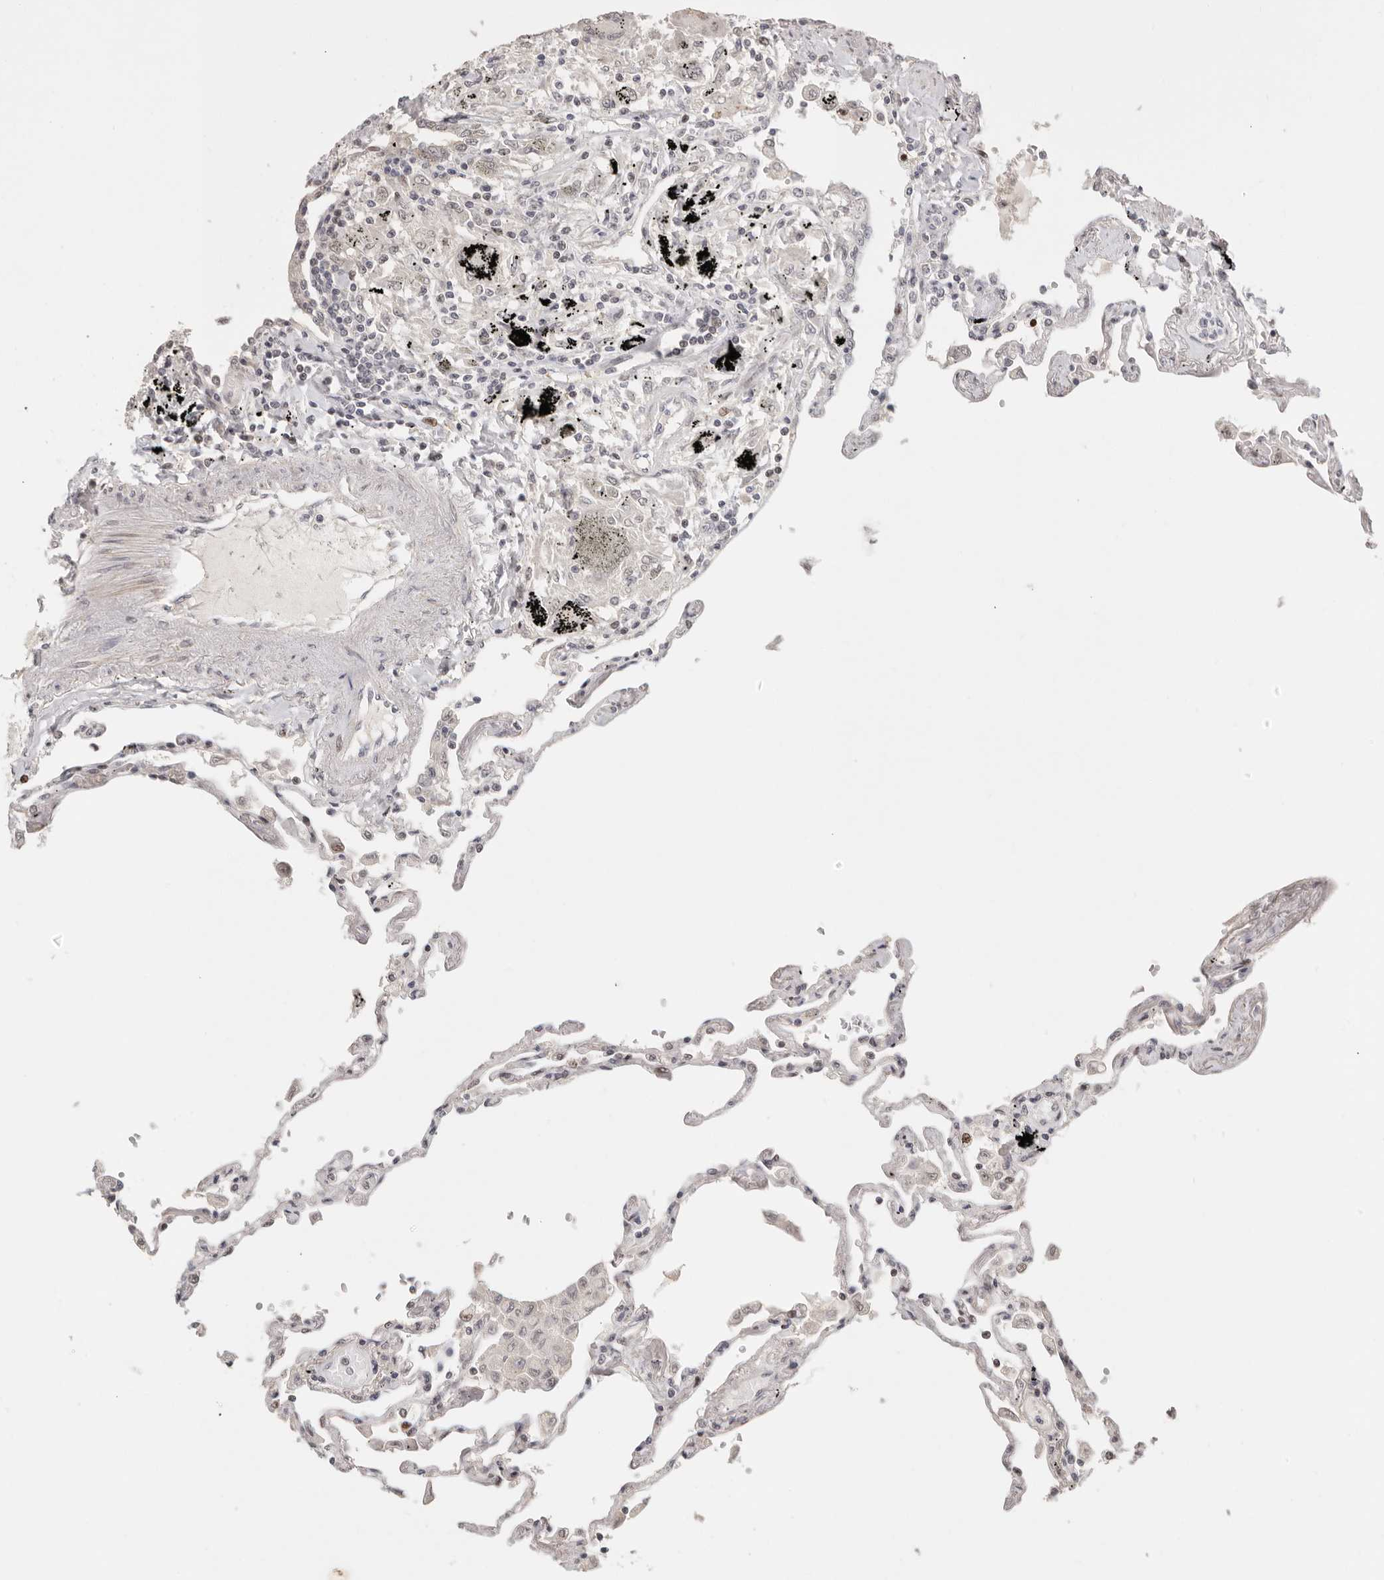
{"staining": {"intensity": "moderate", "quantity": "25%-75%", "location": "nuclear"}, "tissue": "lung", "cell_type": "Alveolar cells", "image_type": "normal", "snomed": [{"axis": "morphology", "description": "Normal tissue, NOS"}, {"axis": "topography", "description": "Lung"}], "caption": "Immunohistochemical staining of unremarkable lung exhibits 25%-75% levels of moderate nuclear protein positivity in about 25%-75% of alveolar cells.", "gene": "GPBP1L1", "patient": {"sex": "female", "age": 67}}